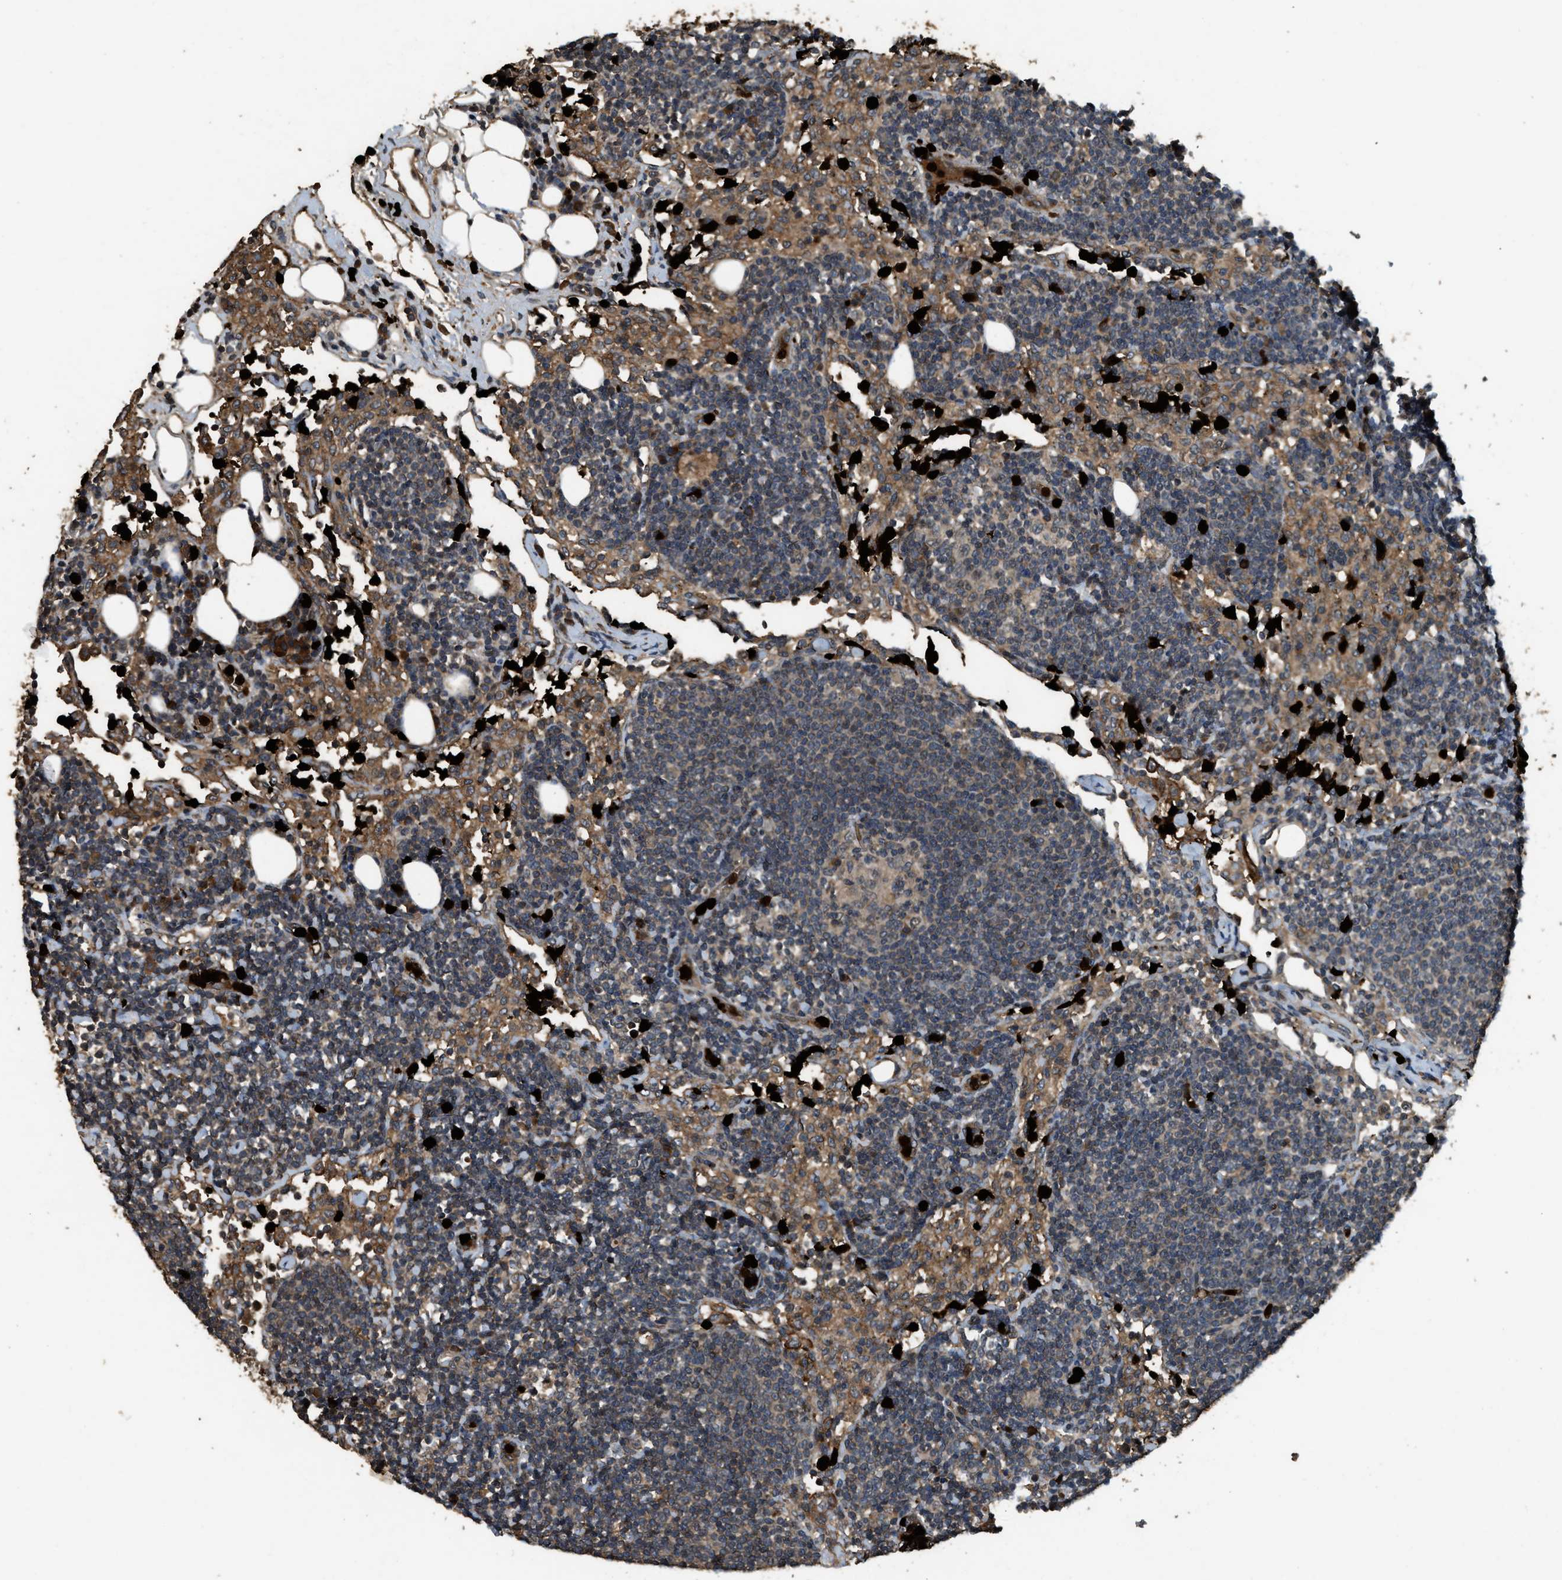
{"staining": {"intensity": "weak", "quantity": "25%-75%", "location": "cytoplasmic/membranous"}, "tissue": "lymph node", "cell_type": "Germinal center cells", "image_type": "normal", "snomed": [{"axis": "morphology", "description": "Normal tissue, NOS"}, {"axis": "morphology", "description": "Carcinoid, malignant, NOS"}, {"axis": "topography", "description": "Lymph node"}], "caption": "Immunohistochemical staining of unremarkable human lymph node reveals weak cytoplasmic/membranous protein staining in about 25%-75% of germinal center cells. The protein of interest is shown in brown color, while the nuclei are stained blue.", "gene": "RNF141", "patient": {"sex": "male", "age": 47}}